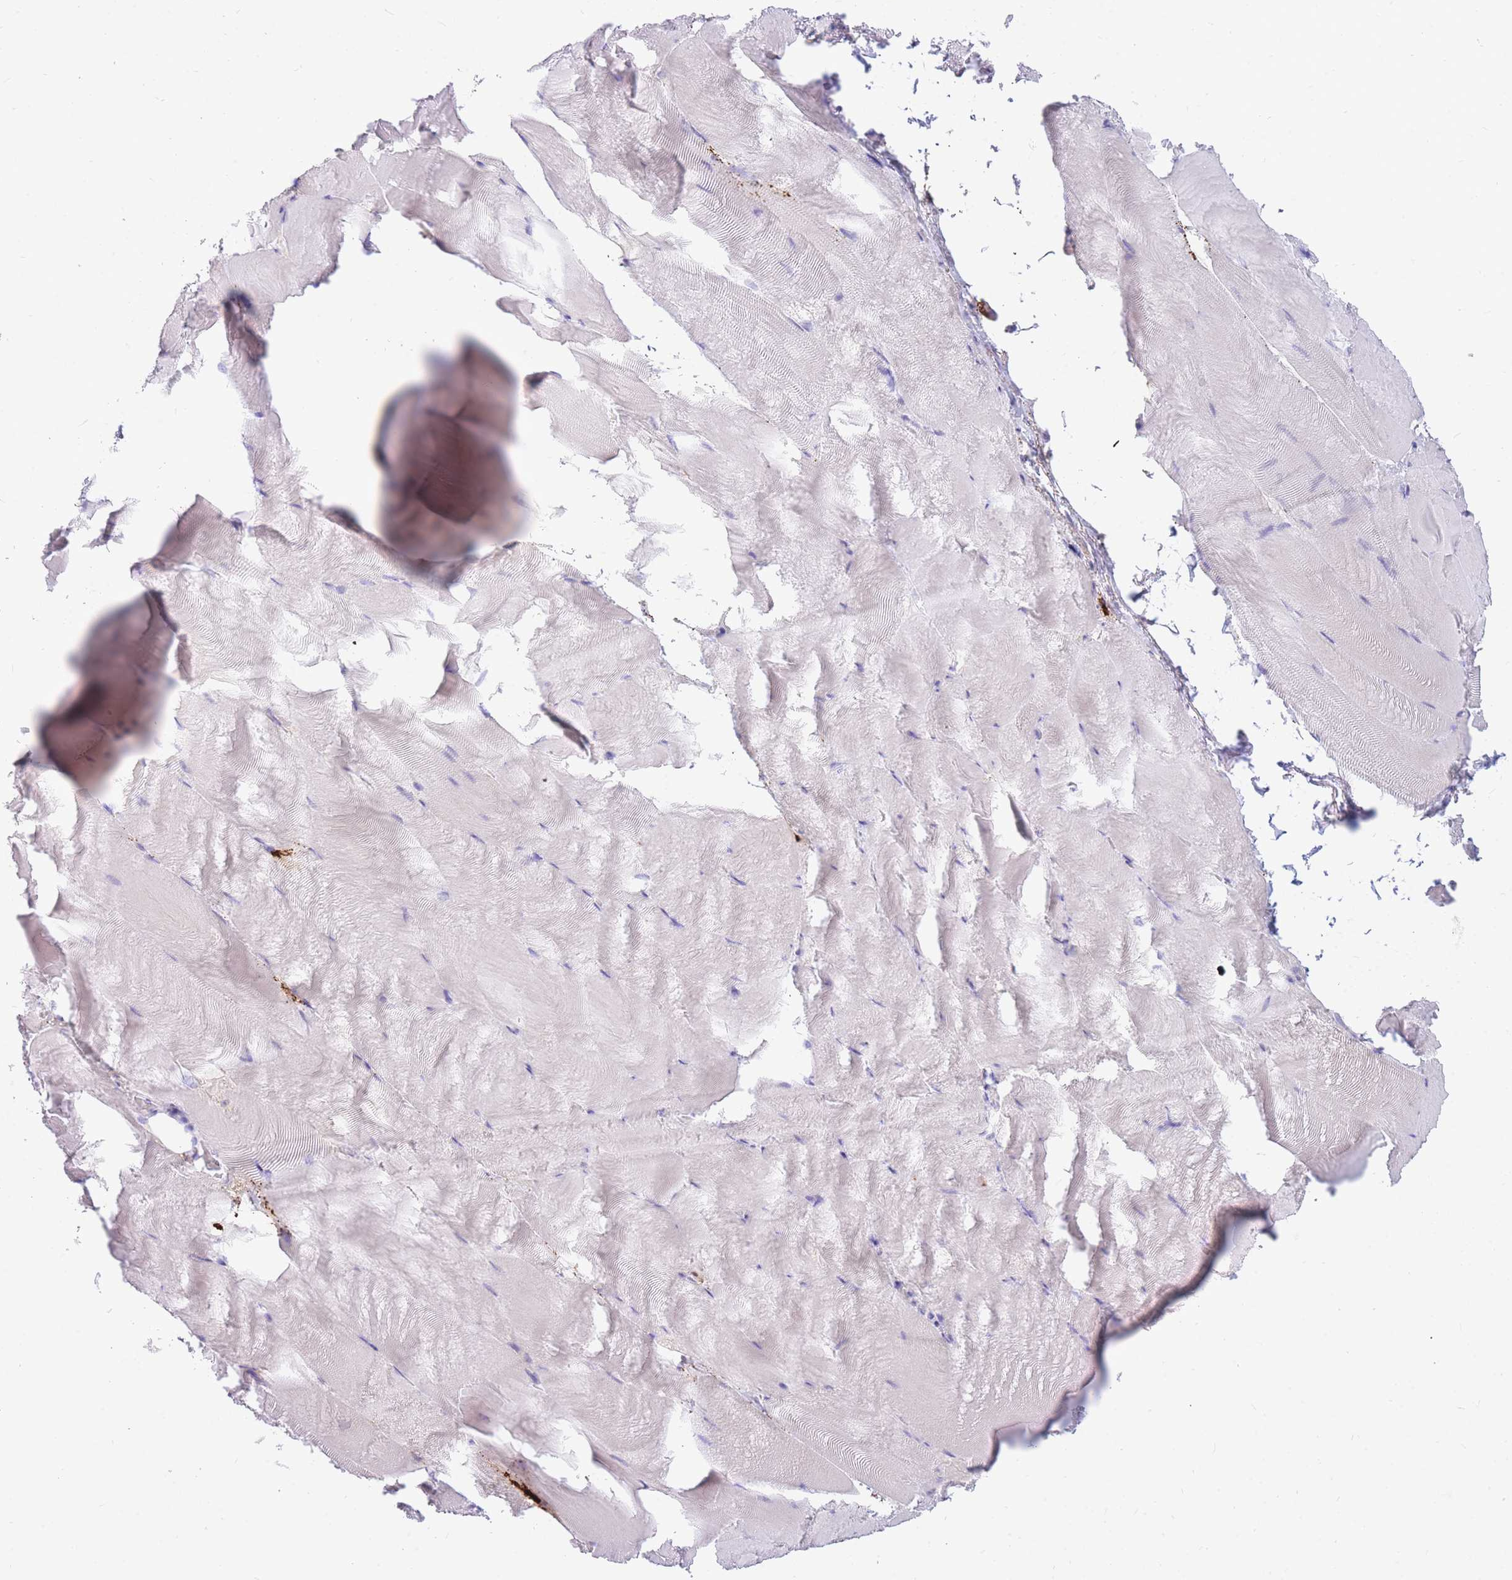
{"staining": {"intensity": "negative", "quantity": "none", "location": "none"}, "tissue": "skeletal muscle", "cell_type": "Myocytes", "image_type": "normal", "snomed": [{"axis": "morphology", "description": "Normal tissue, NOS"}, {"axis": "topography", "description": "Skeletal muscle"}], "caption": "Immunohistochemistry micrograph of benign skeletal muscle stained for a protein (brown), which reveals no expression in myocytes. The staining was performed using DAB (3,3'-diaminobenzidine) to visualize the protein expression in brown, while the nuclei were stained in blue with hematoxylin (Magnification: 20x).", "gene": "TPSAB1", "patient": {"sex": "female", "age": 64}}